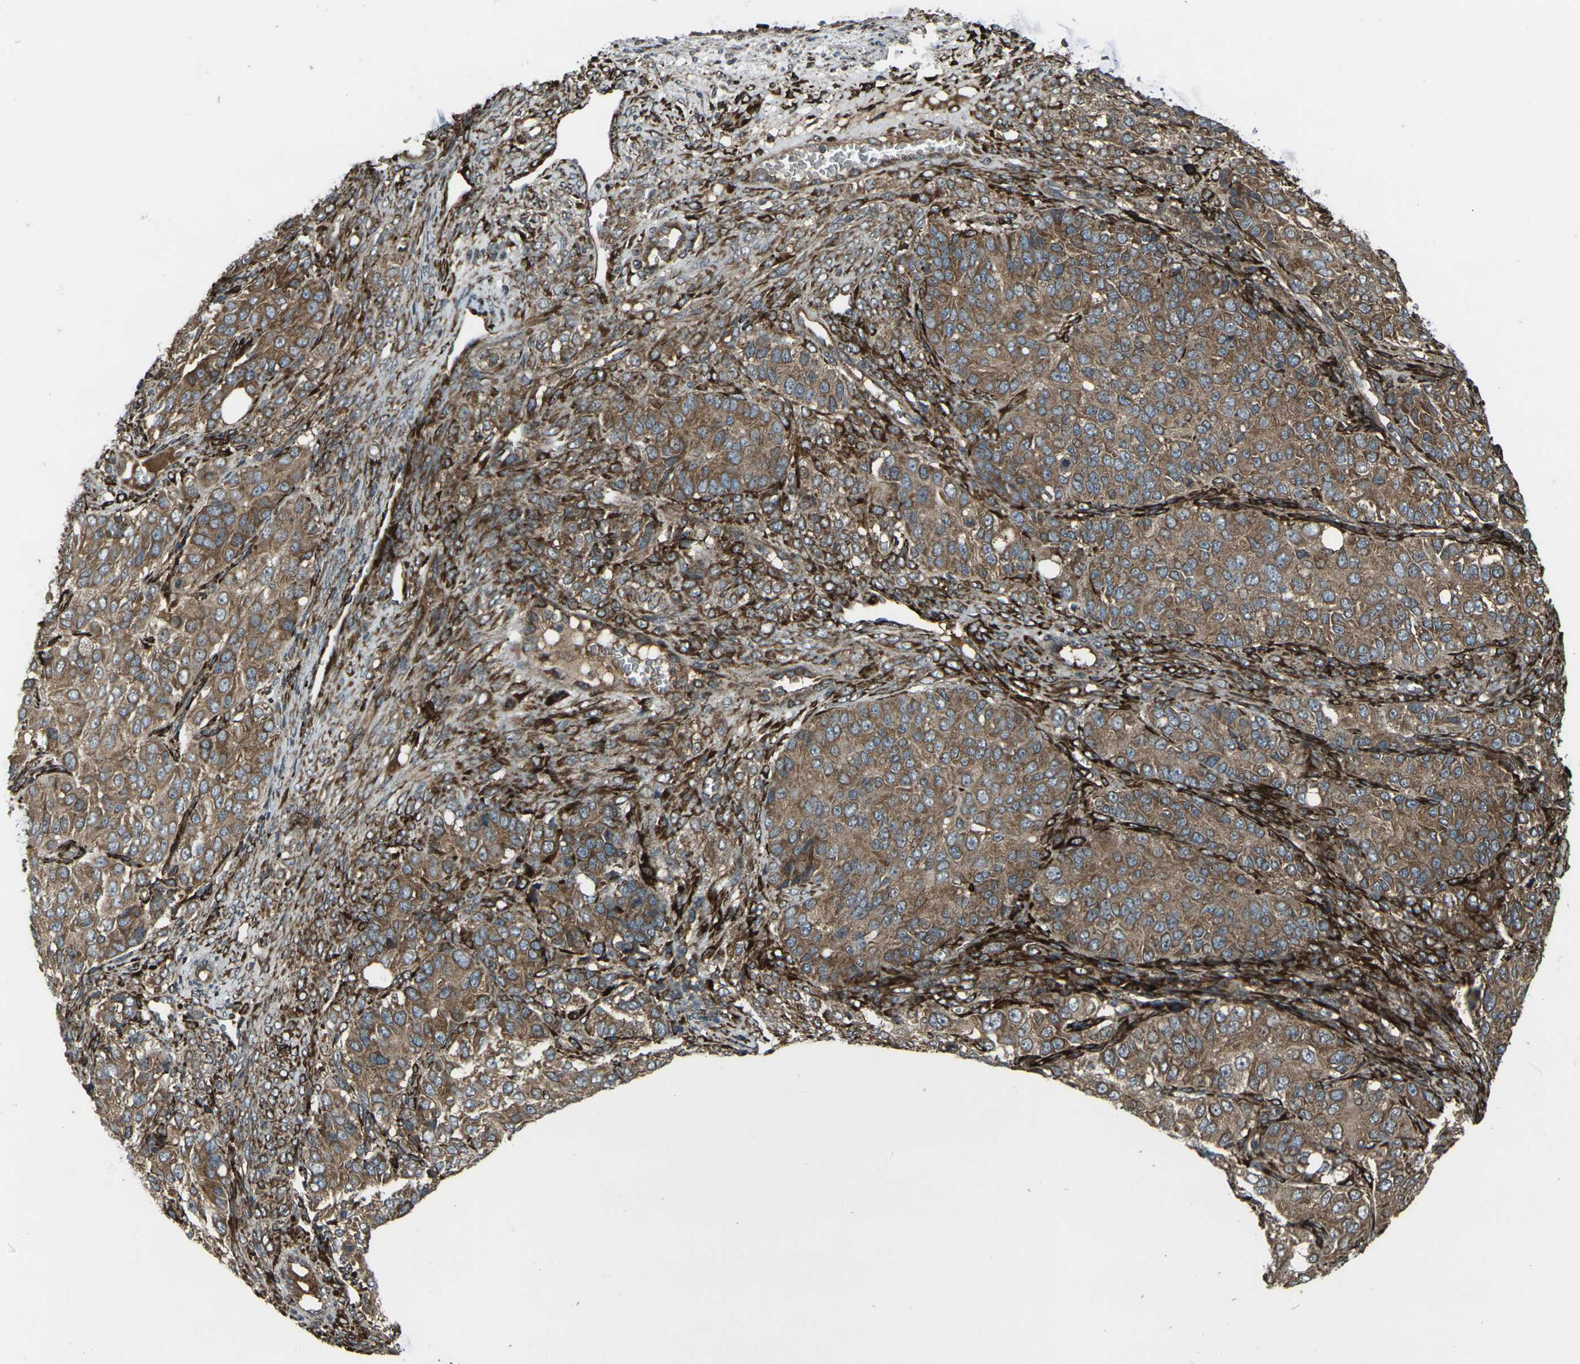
{"staining": {"intensity": "moderate", "quantity": ">75%", "location": "cytoplasmic/membranous"}, "tissue": "ovarian cancer", "cell_type": "Tumor cells", "image_type": "cancer", "snomed": [{"axis": "morphology", "description": "Carcinoma, endometroid"}, {"axis": "topography", "description": "Ovary"}], "caption": "Ovarian cancer (endometroid carcinoma) tissue displays moderate cytoplasmic/membranous staining in approximately >75% of tumor cells", "gene": "LSMEM1", "patient": {"sex": "female", "age": 51}}